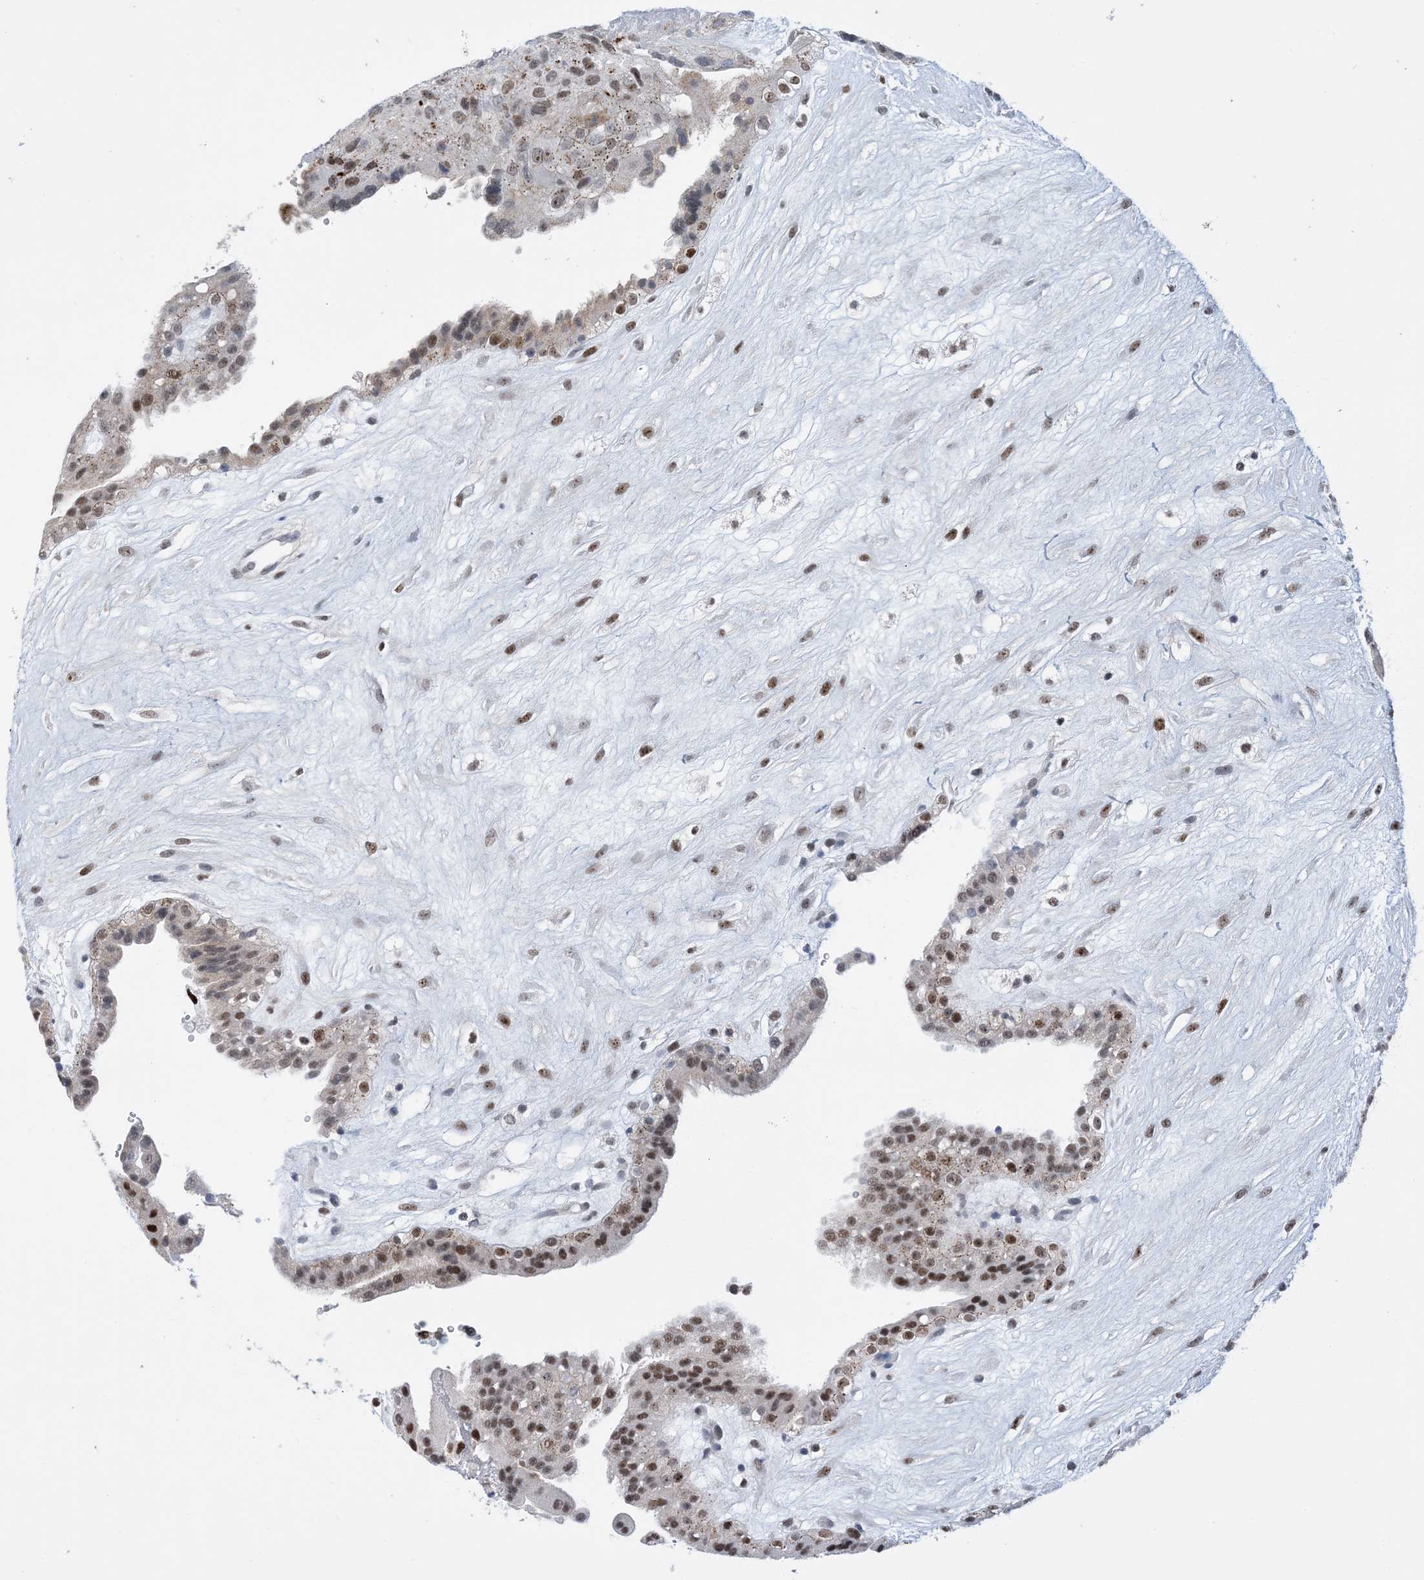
{"staining": {"intensity": "strong", "quantity": ">75%", "location": "nuclear"}, "tissue": "placenta", "cell_type": "Decidual cells", "image_type": "normal", "snomed": [{"axis": "morphology", "description": "Normal tissue, NOS"}, {"axis": "topography", "description": "Placenta"}], "caption": "Immunohistochemical staining of benign human placenta reveals >75% levels of strong nuclear protein positivity in approximately >75% of decidual cells.", "gene": "TSPYL1", "patient": {"sex": "female", "age": 18}}